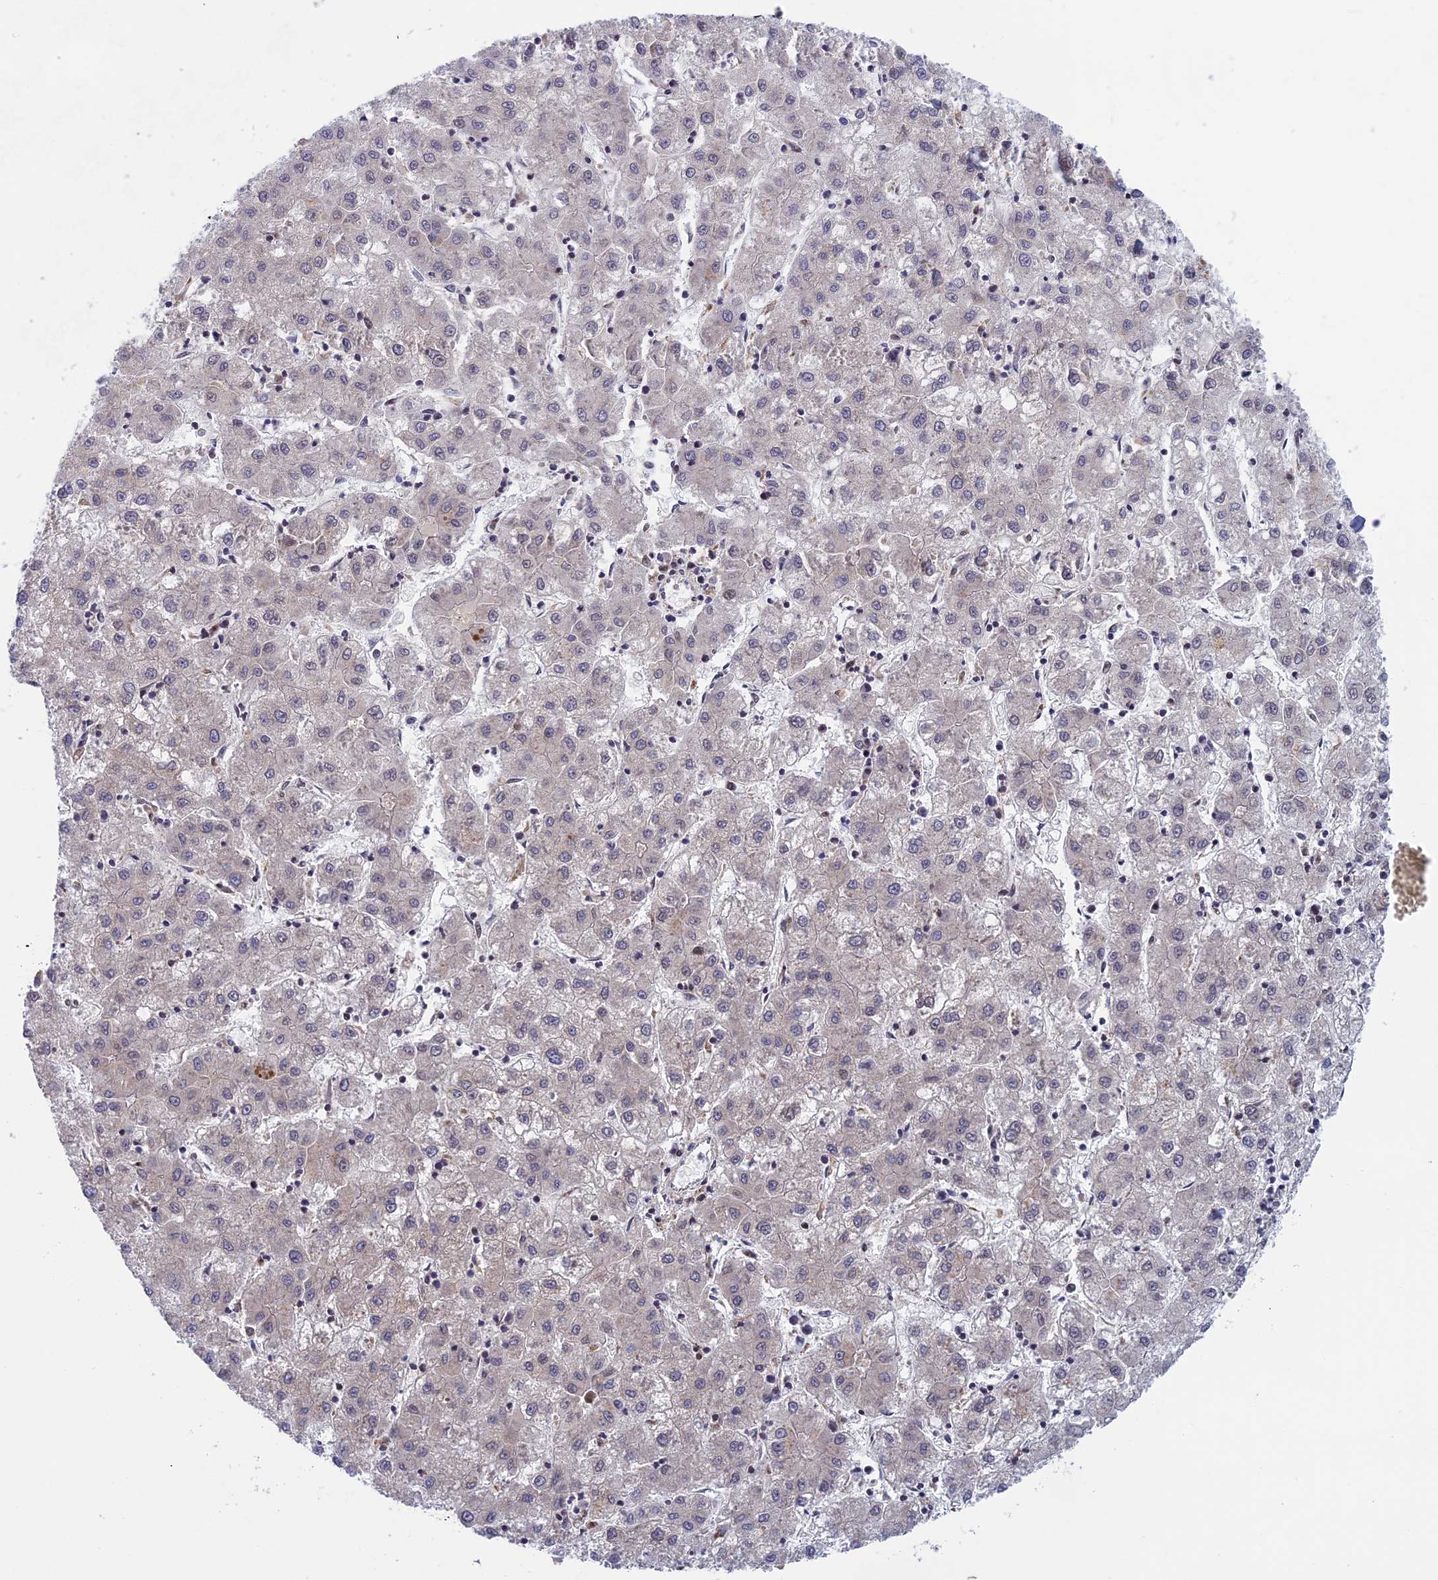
{"staining": {"intensity": "negative", "quantity": "none", "location": "none"}, "tissue": "liver cancer", "cell_type": "Tumor cells", "image_type": "cancer", "snomed": [{"axis": "morphology", "description": "Carcinoma, Hepatocellular, NOS"}, {"axis": "topography", "description": "Liver"}], "caption": "DAB immunohistochemical staining of liver hepatocellular carcinoma reveals no significant staining in tumor cells.", "gene": "FADS1", "patient": {"sex": "male", "age": 72}}